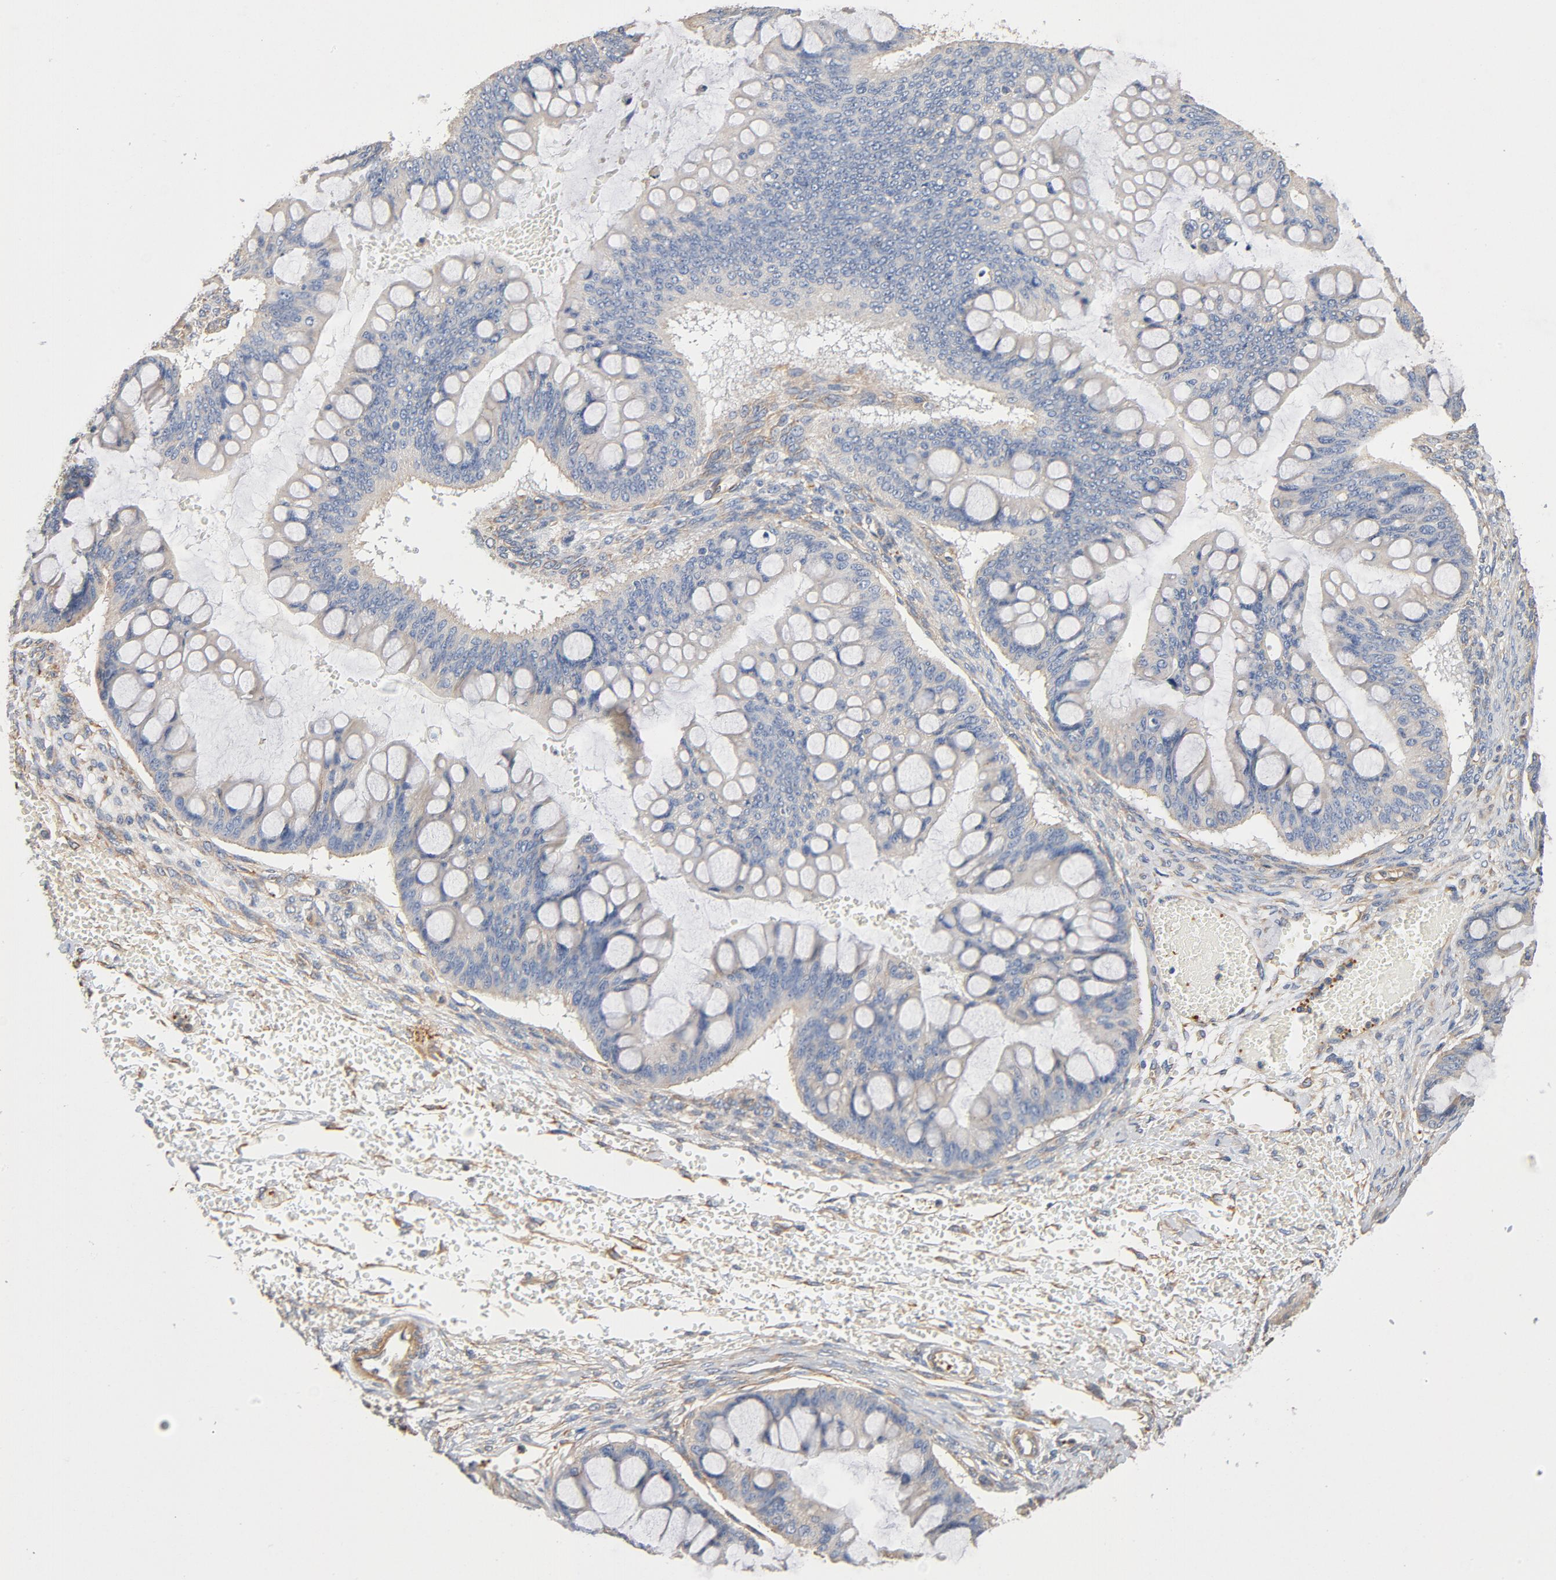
{"staining": {"intensity": "negative", "quantity": "none", "location": "none"}, "tissue": "ovarian cancer", "cell_type": "Tumor cells", "image_type": "cancer", "snomed": [{"axis": "morphology", "description": "Cystadenocarcinoma, mucinous, NOS"}, {"axis": "topography", "description": "Ovary"}], "caption": "A photomicrograph of ovarian mucinous cystadenocarcinoma stained for a protein demonstrates no brown staining in tumor cells. Brightfield microscopy of immunohistochemistry stained with DAB (brown) and hematoxylin (blue), captured at high magnification.", "gene": "ILK", "patient": {"sex": "female", "age": 73}}